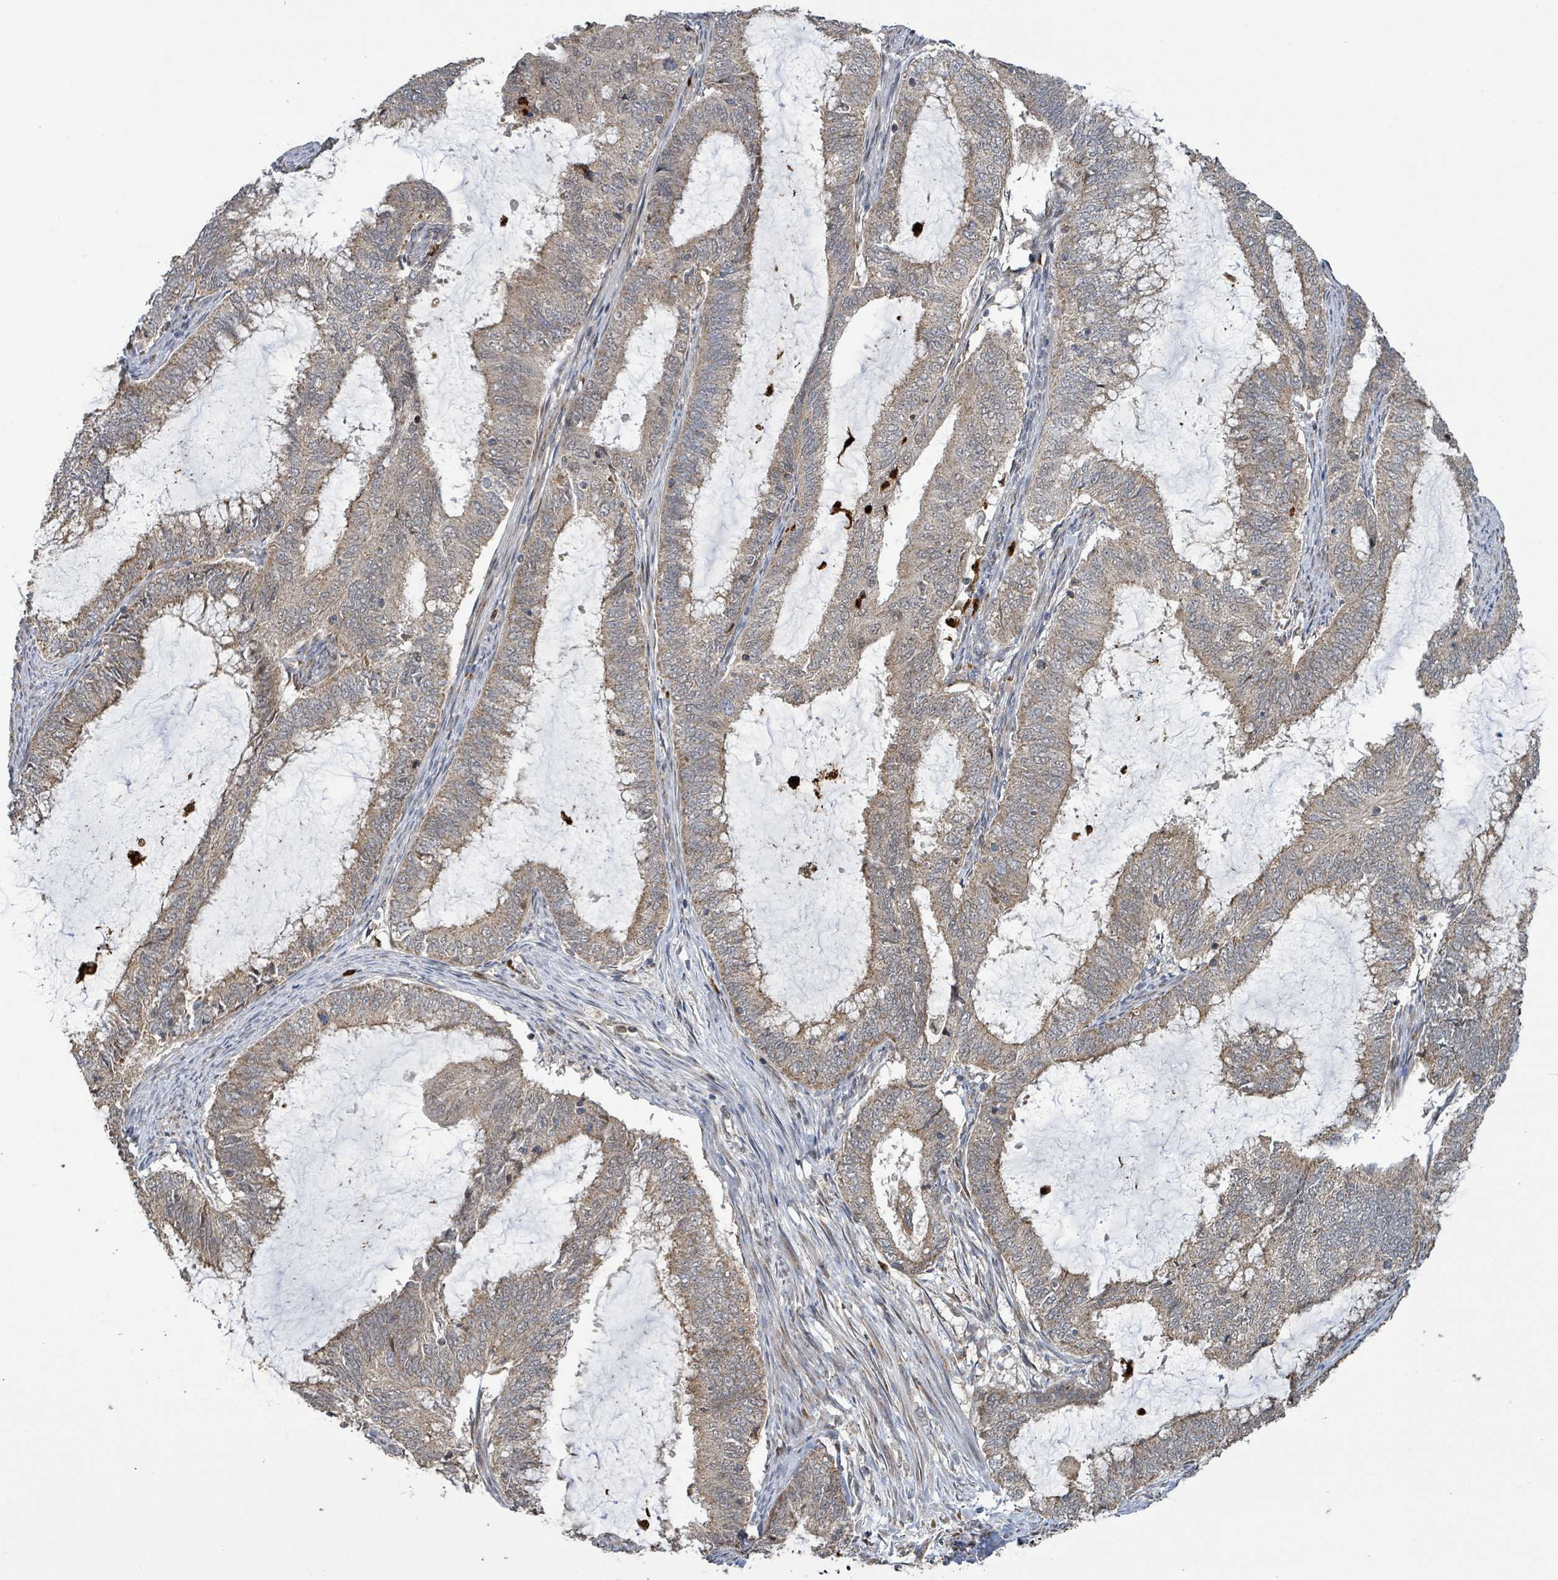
{"staining": {"intensity": "weak", "quantity": ">75%", "location": "cytoplasmic/membranous"}, "tissue": "endometrial cancer", "cell_type": "Tumor cells", "image_type": "cancer", "snomed": [{"axis": "morphology", "description": "Adenocarcinoma, NOS"}, {"axis": "topography", "description": "Endometrium"}], "caption": "Protein staining reveals weak cytoplasmic/membranous positivity in approximately >75% of tumor cells in endometrial cancer.", "gene": "COQ6", "patient": {"sex": "female", "age": 51}}